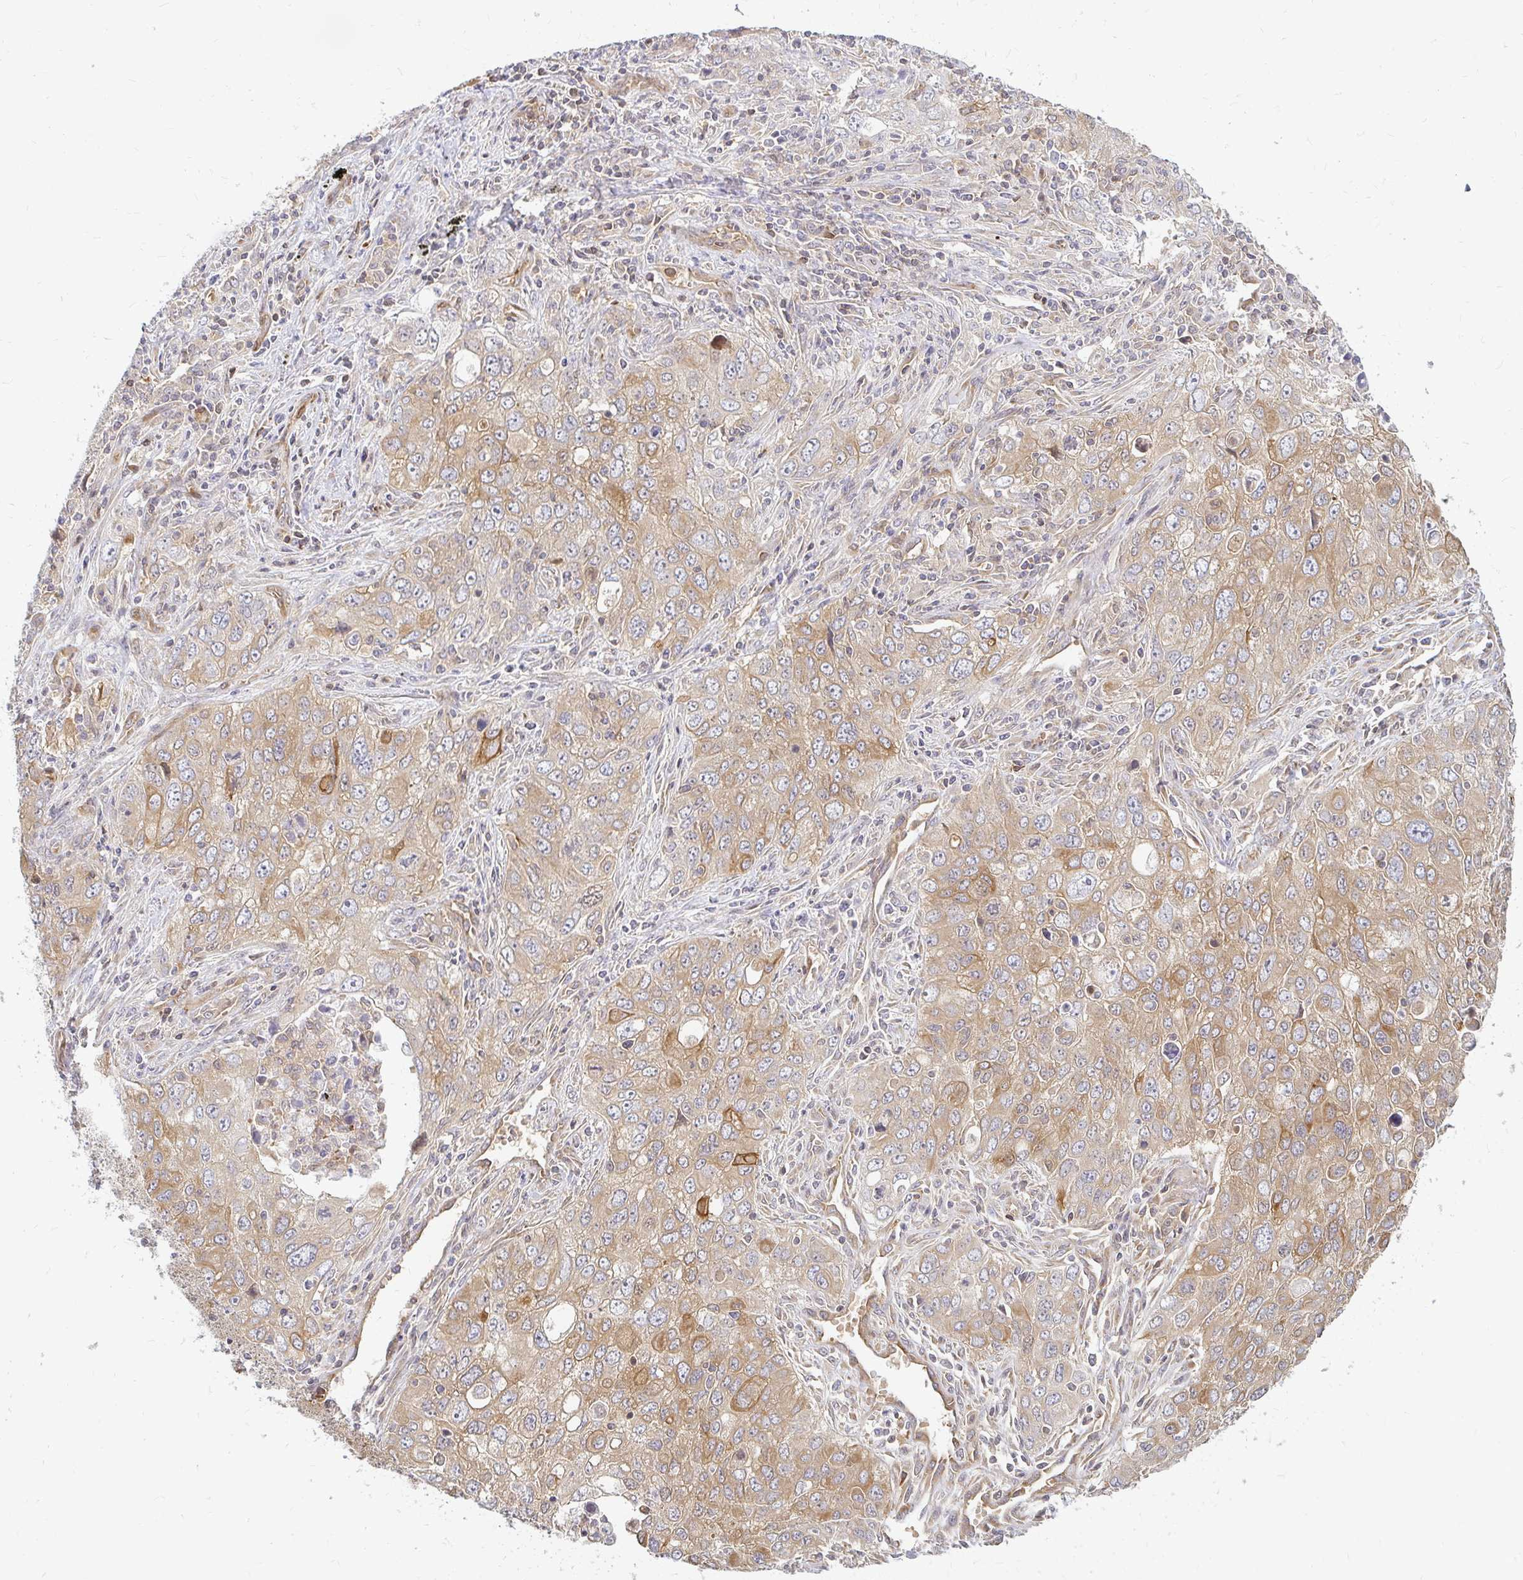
{"staining": {"intensity": "moderate", "quantity": ">75%", "location": "cytoplasmic/membranous"}, "tissue": "lung cancer", "cell_type": "Tumor cells", "image_type": "cancer", "snomed": [{"axis": "morphology", "description": "Adenocarcinoma, NOS"}, {"axis": "morphology", "description": "Adenocarcinoma, metastatic, NOS"}, {"axis": "topography", "description": "Lymph node"}, {"axis": "topography", "description": "Lung"}], "caption": "Immunohistochemical staining of lung cancer (adenocarcinoma) displays medium levels of moderate cytoplasmic/membranous positivity in approximately >75% of tumor cells. The staining is performed using DAB (3,3'-diaminobenzidine) brown chromogen to label protein expression. The nuclei are counter-stained blue using hematoxylin.", "gene": "CAST", "patient": {"sex": "female", "age": 42}}